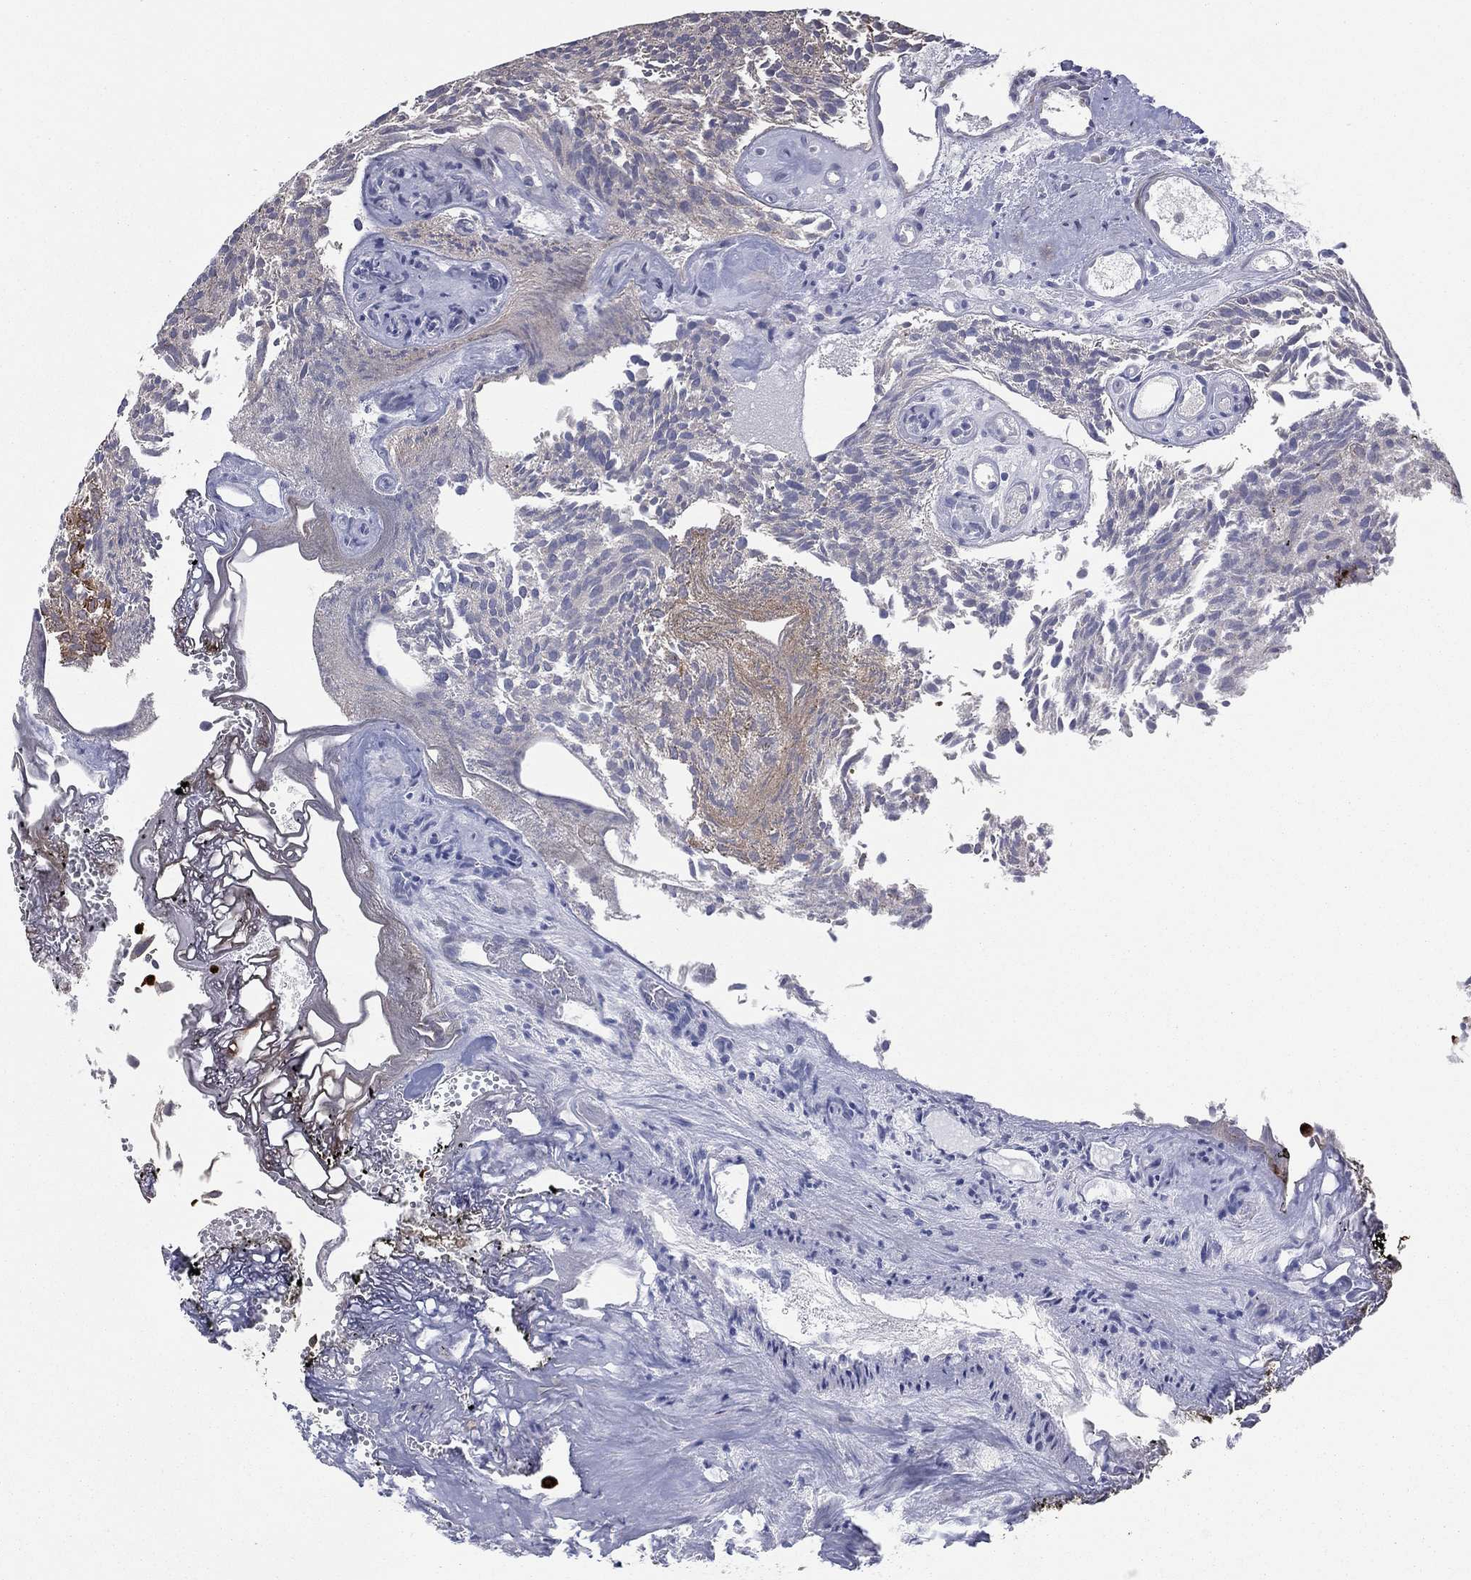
{"staining": {"intensity": "negative", "quantity": "none", "location": "none"}, "tissue": "urothelial cancer", "cell_type": "Tumor cells", "image_type": "cancer", "snomed": [{"axis": "morphology", "description": "Urothelial carcinoma, Low grade"}, {"axis": "topography", "description": "Urinary bladder"}], "caption": "Immunohistochemistry (IHC) histopathology image of urothelial carcinoma (low-grade) stained for a protein (brown), which displays no staining in tumor cells. (DAB immunohistochemistry (IHC) with hematoxylin counter stain).", "gene": "SNCG", "patient": {"sex": "female", "age": 87}}